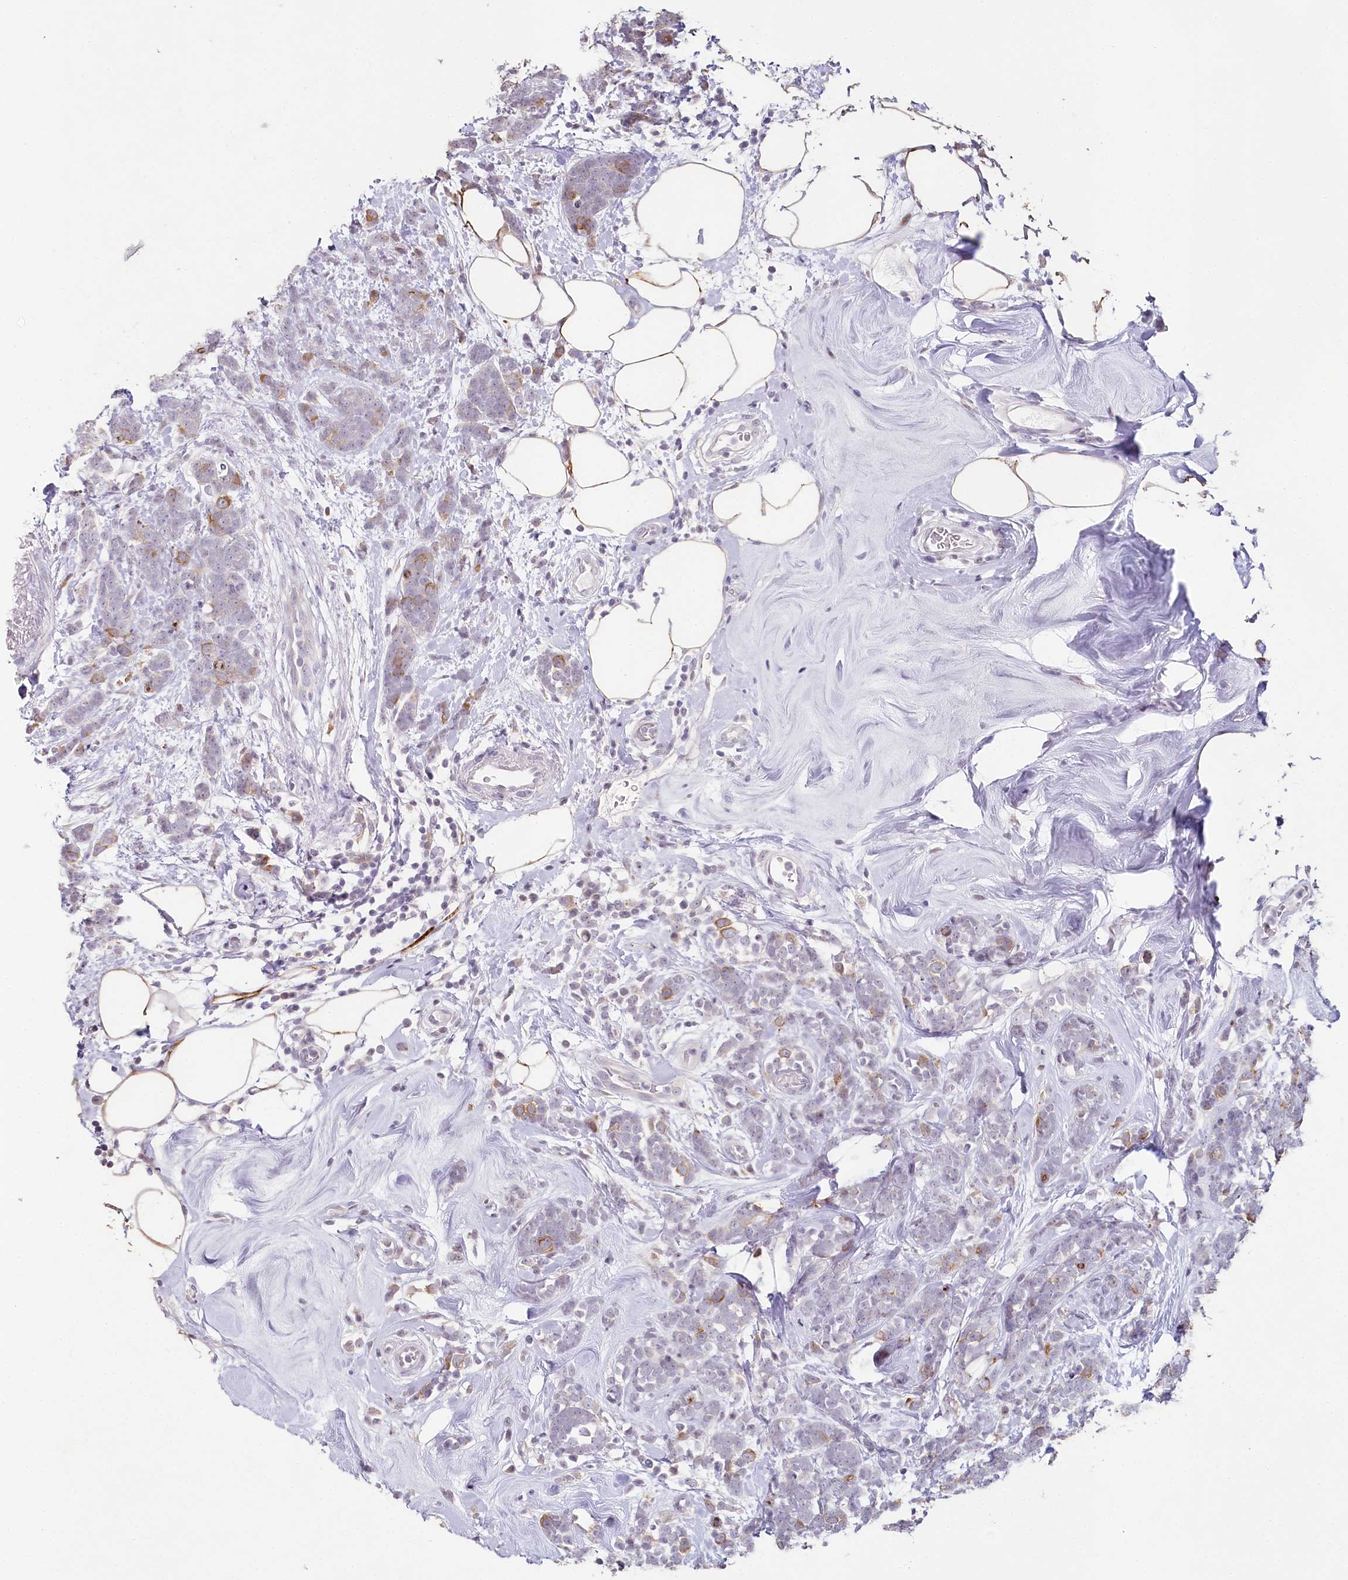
{"staining": {"intensity": "moderate", "quantity": "<25%", "location": "cytoplasmic/membranous"}, "tissue": "breast cancer", "cell_type": "Tumor cells", "image_type": "cancer", "snomed": [{"axis": "morphology", "description": "Lobular carcinoma"}, {"axis": "topography", "description": "Breast"}], "caption": "Immunohistochemical staining of human breast lobular carcinoma demonstrates low levels of moderate cytoplasmic/membranous protein staining in about <25% of tumor cells. Using DAB (brown) and hematoxylin (blue) stains, captured at high magnification using brightfield microscopy.", "gene": "HPD", "patient": {"sex": "female", "age": 58}}